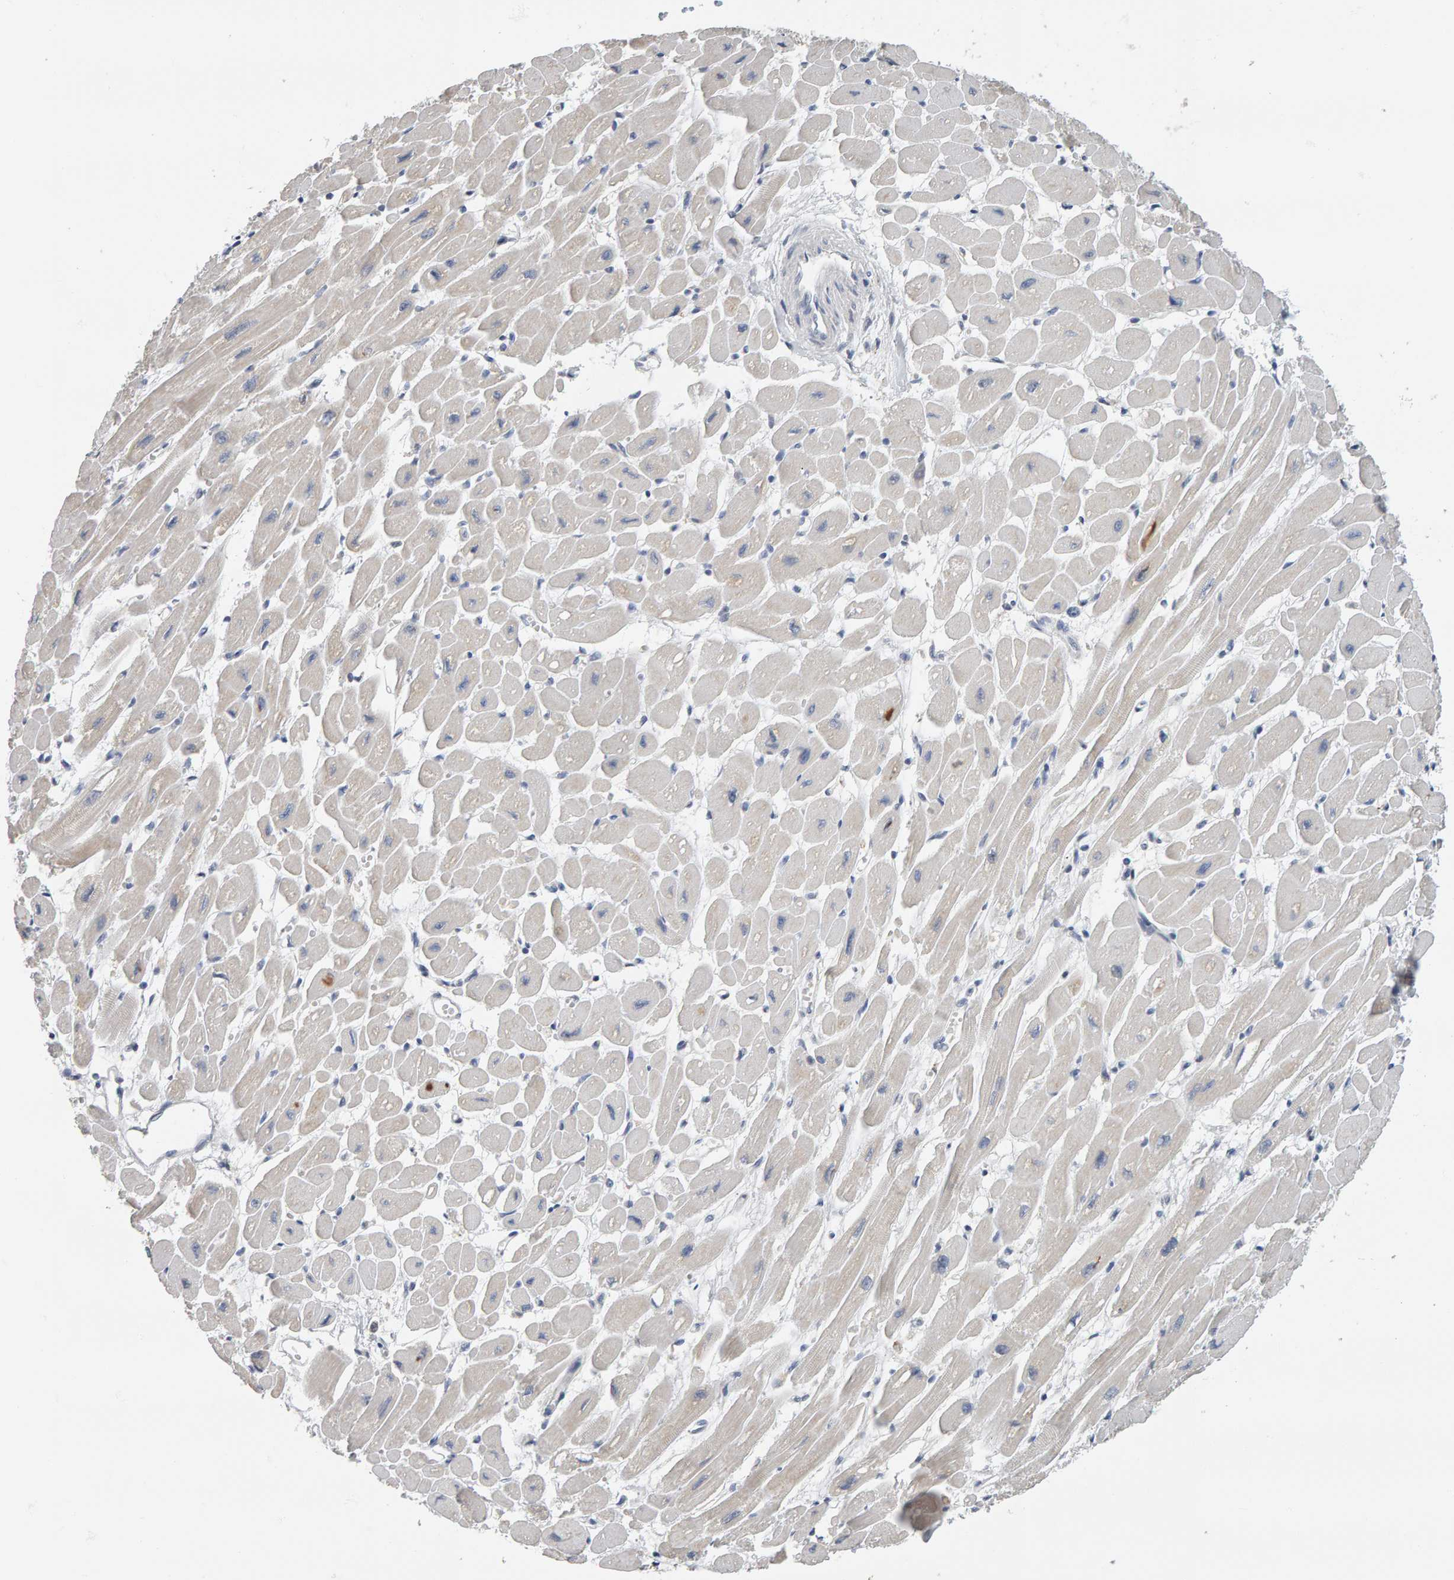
{"staining": {"intensity": "weak", "quantity": "<25%", "location": "cytoplasmic/membranous"}, "tissue": "heart muscle", "cell_type": "Cardiomyocytes", "image_type": "normal", "snomed": [{"axis": "morphology", "description": "Normal tissue, NOS"}, {"axis": "topography", "description": "Heart"}], "caption": "The micrograph shows no staining of cardiomyocytes in unremarkable heart muscle.", "gene": "ADHFE1", "patient": {"sex": "female", "age": 54}}